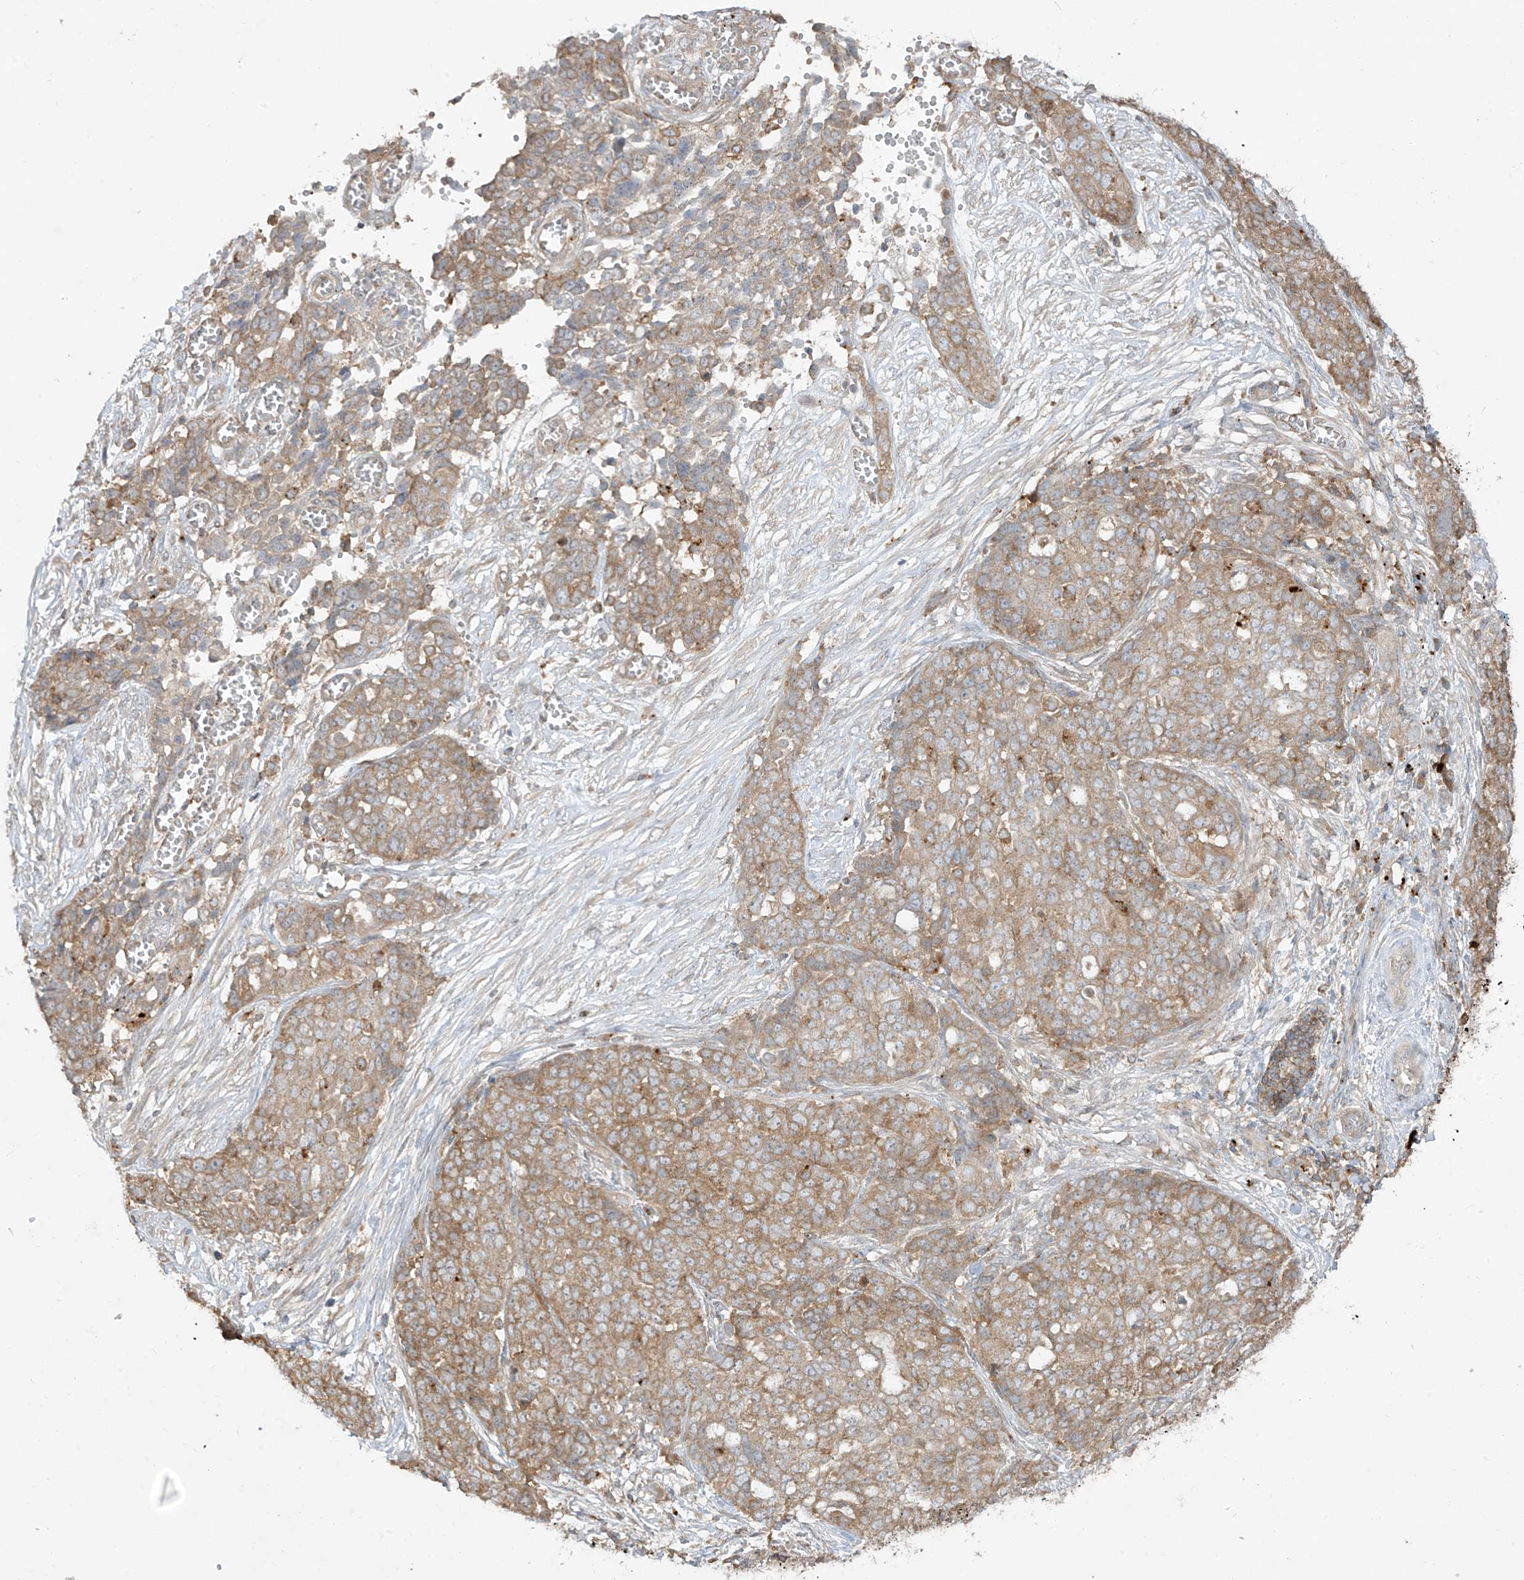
{"staining": {"intensity": "moderate", "quantity": ">75%", "location": "cytoplasmic/membranous"}, "tissue": "ovarian cancer", "cell_type": "Tumor cells", "image_type": "cancer", "snomed": [{"axis": "morphology", "description": "Cystadenocarcinoma, serous, NOS"}, {"axis": "topography", "description": "Soft tissue"}, {"axis": "topography", "description": "Ovary"}], "caption": "Immunohistochemistry staining of ovarian cancer, which exhibits medium levels of moderate cytoplasmic/membranous expression in approximately >75% of tumor cells indicating moderate cytoplasmic/membranous protein expression. The staining was performed using DAB (brown) for protein detection and nuclei were counterstained in hematoxylin (blue).", "gene": "LDAH", "patient": {"sex": "female", "age": 57}}